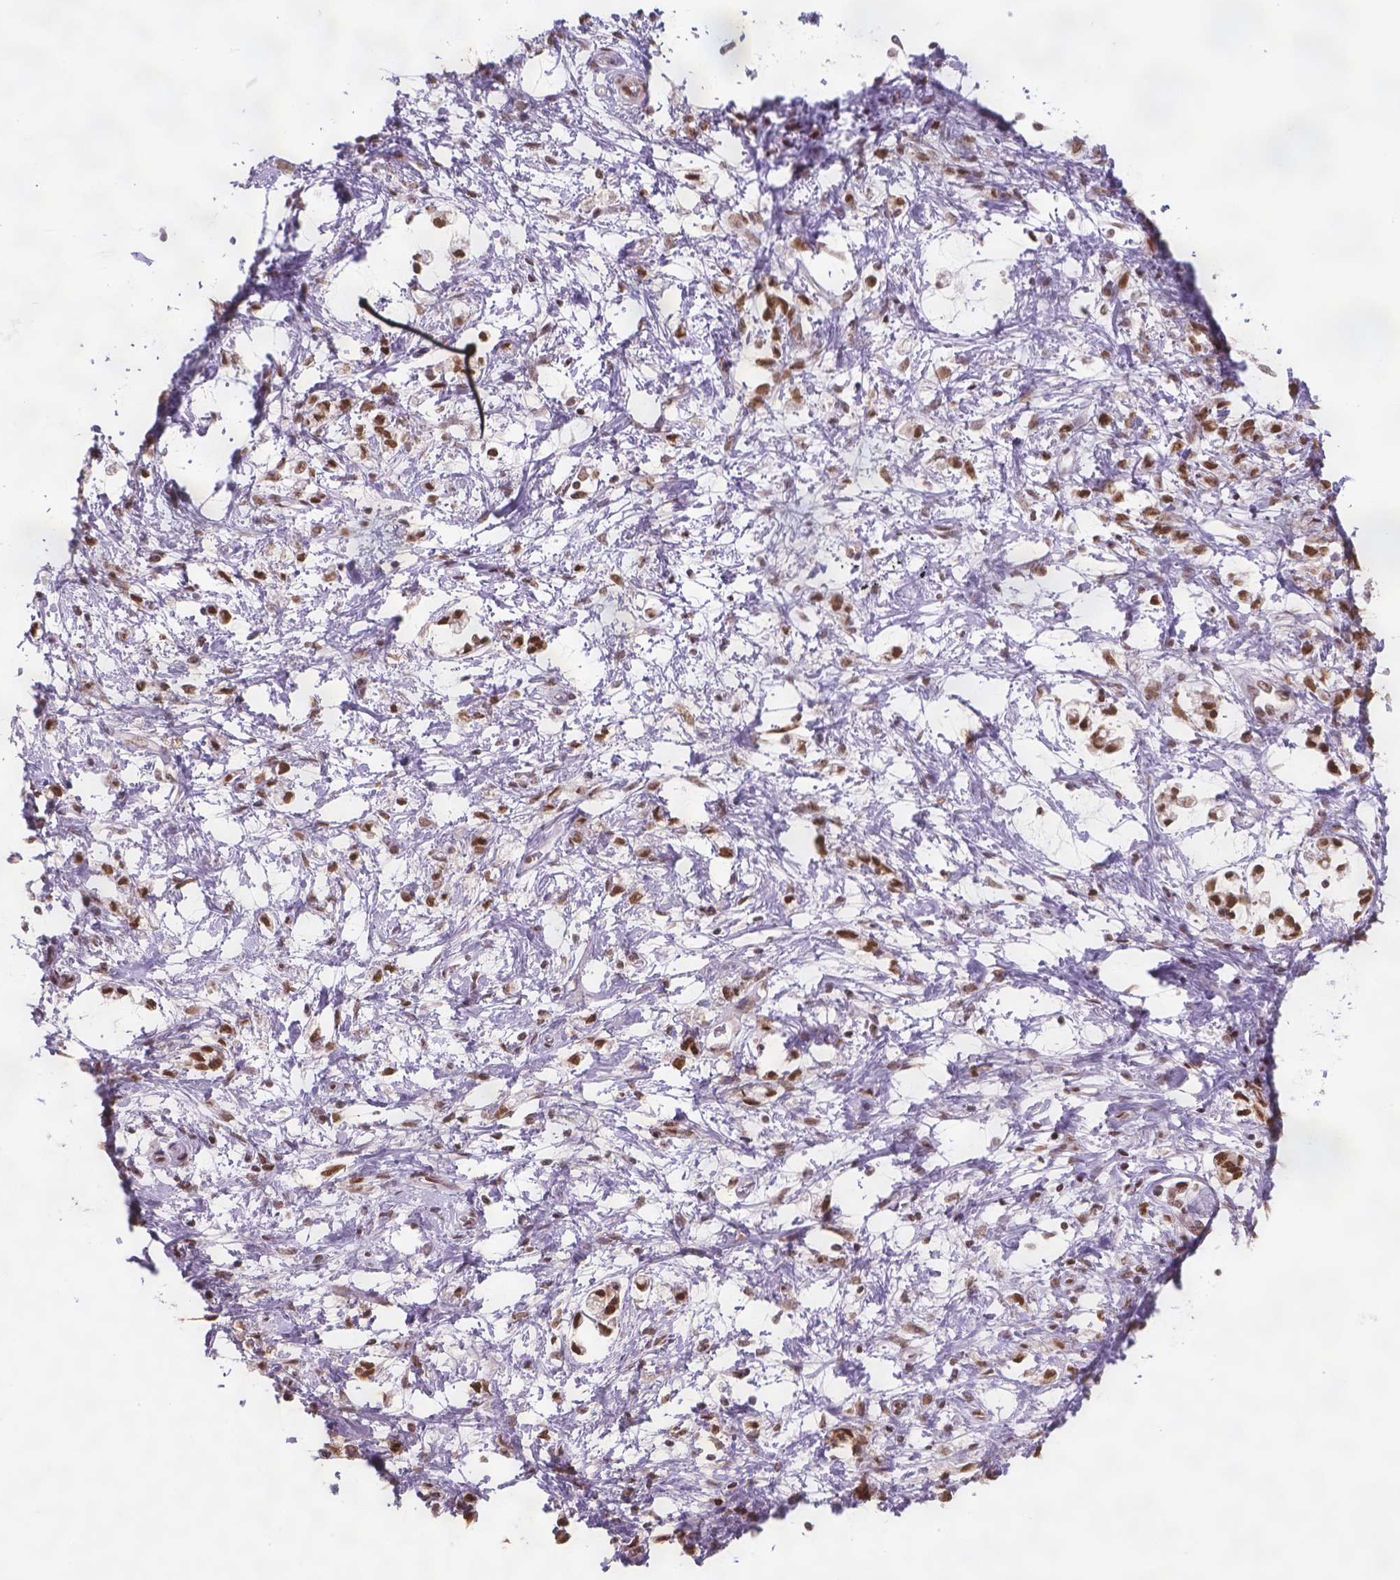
{"staining": {"intensity": "strong", "quantity": ">75%", "location": "nuclear"}, "tissue": "stomach cancer", "cell_type": "Tumor cells", "image_type": "cancer", "snomed": [{"axis": "morphology", "description": "Adenocarcinoma, NOS"}, {"axis": "topography", "description": "Stomach"}], "caption": "Tumor cells show strong nuclear expression in approximately >75% of cells in stomach adenocarcinoma.", "gene": "FANCE", "patient": {"sex": "female", "age": 60}}